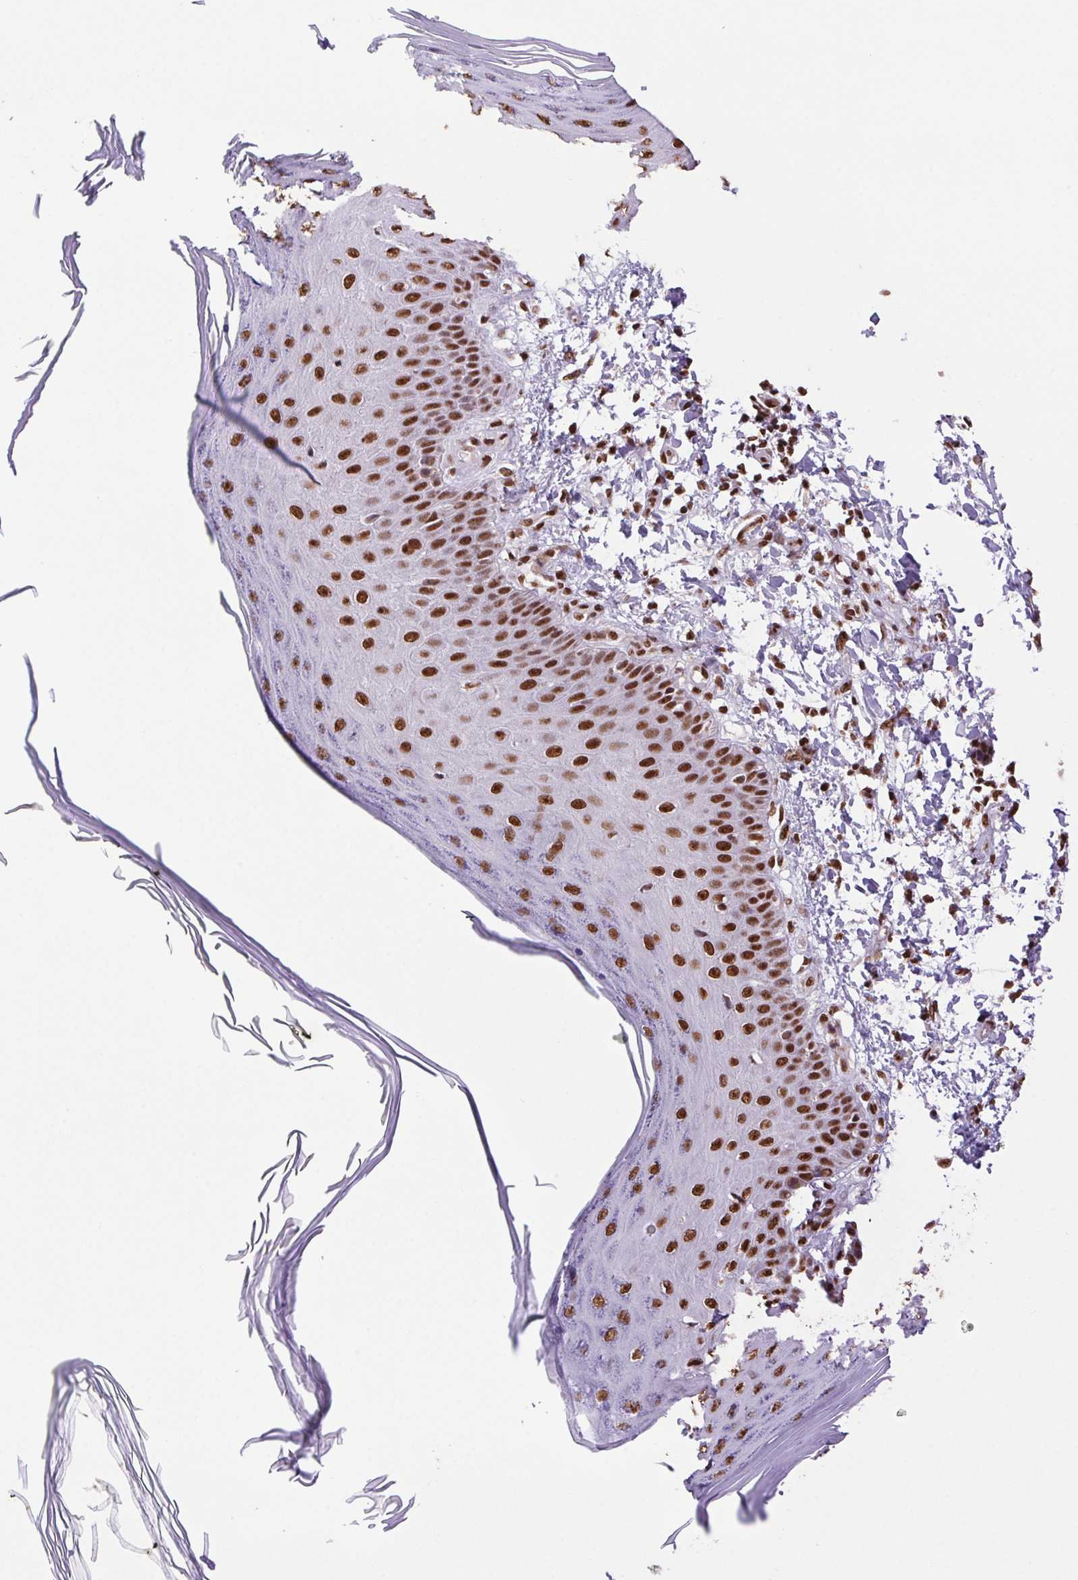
{"staining": {"intensity": "strong", "quantity": ">75%", "location": "nuclear"}, "tissue": "skin", "cell_type": "Fibroblasts", "image_type": "normal", "snomed": [{"axis": "morphology", "description": "Normal tissue, NOS"}, {"axis": "topography", "description": "Skin"}], "caption": "Protein expression analysis of unremarkable skin shows strong nuclear expression in about >75% of fibroblasts.", "gene": "ZNF207", "patient": {"sex": "female", "age": 62}}